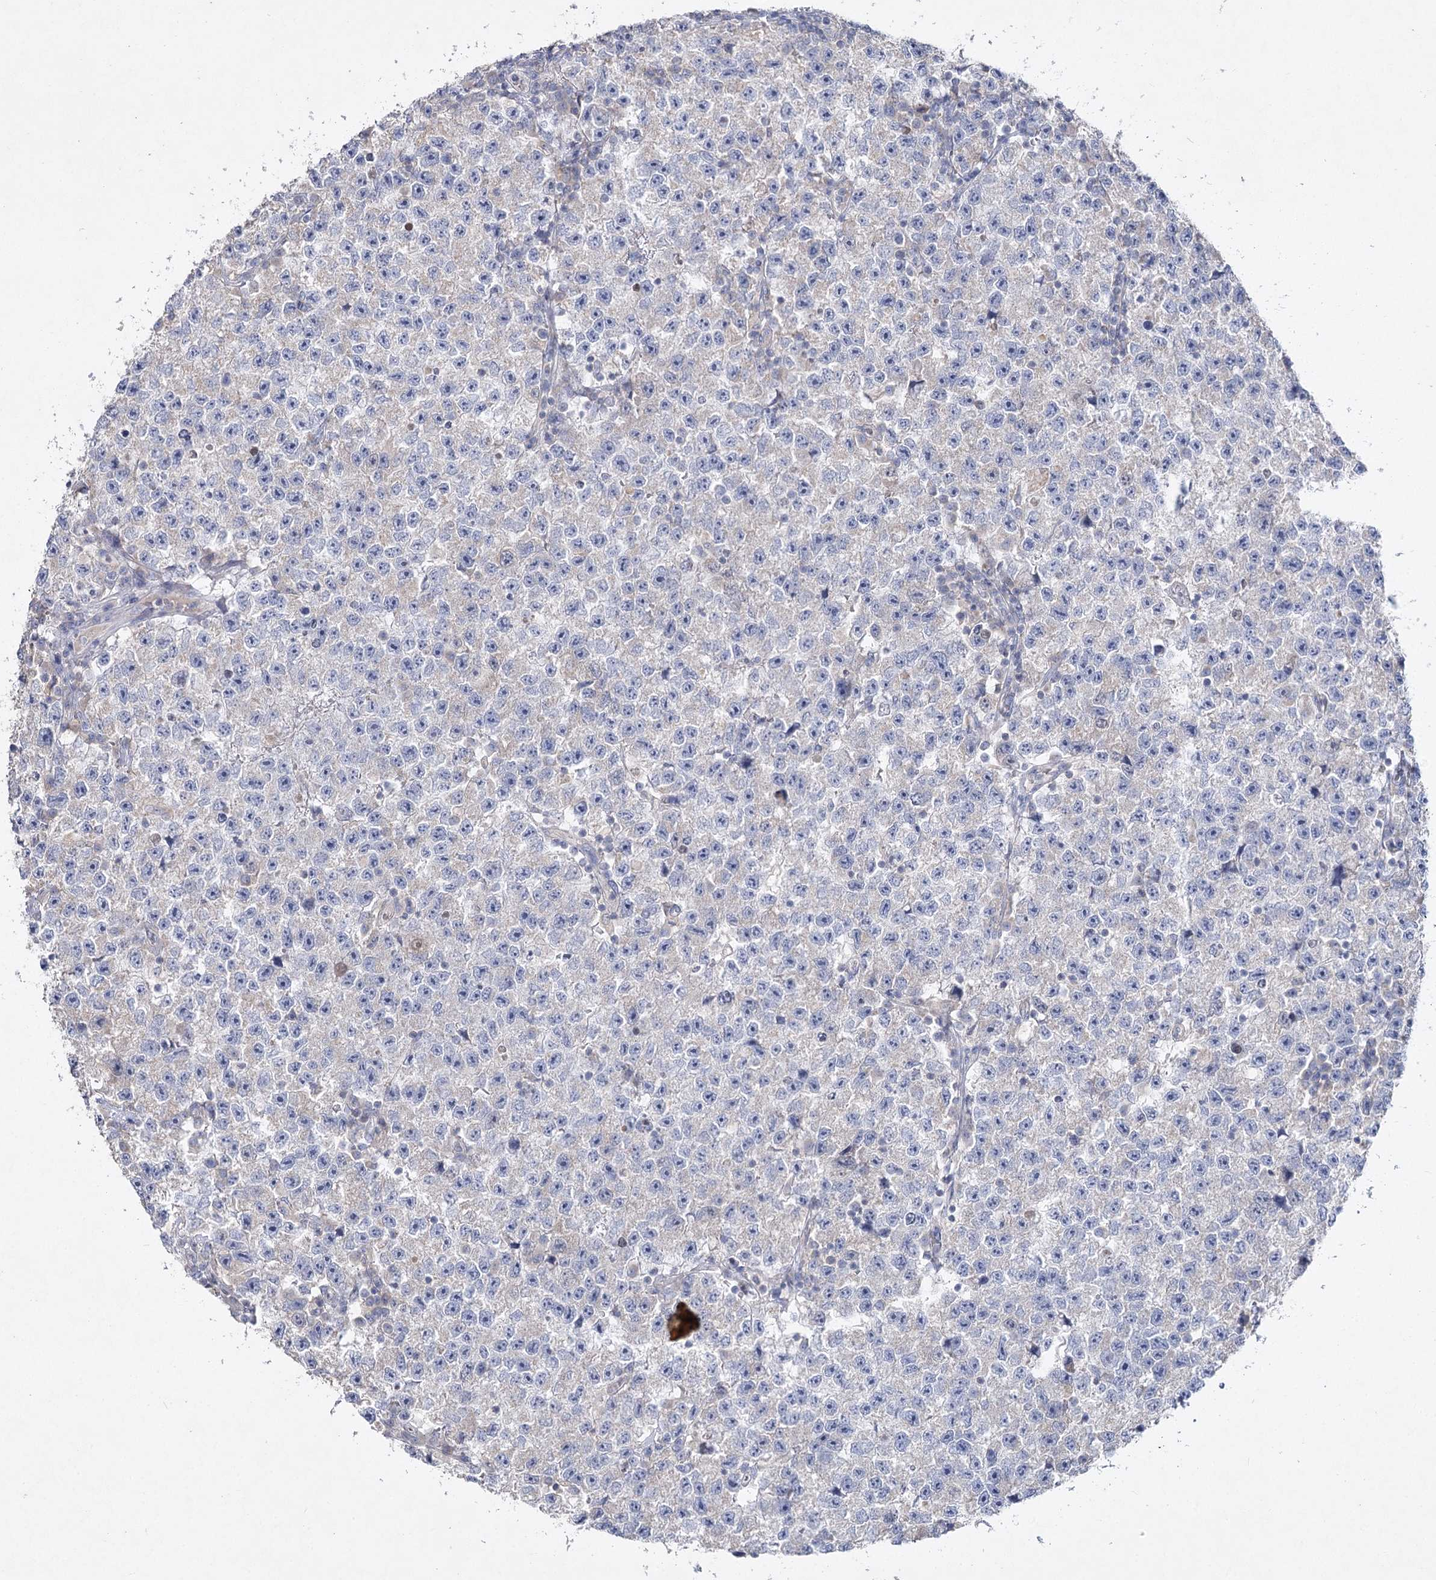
{"staining": {"intensity": "weak", "quantity": "<25%", "location": "cytoplasmic/membranous"}, "tissue": "testis cancer", "cell_type": "Tumor cells", "image_type": "cancer", "snomed": [{"axis": "morphology", "description": "Seminoma, NOS"}, {"axis": "topography", "description": "Testis"}], "caption": "Tumor cells are negative for protein expression in human testis seminoma. (Brightfield microscopy of DAB IHC at high magnification).", "gene": "TMEM187", "patient": {"sex": "male", "age": 22}}